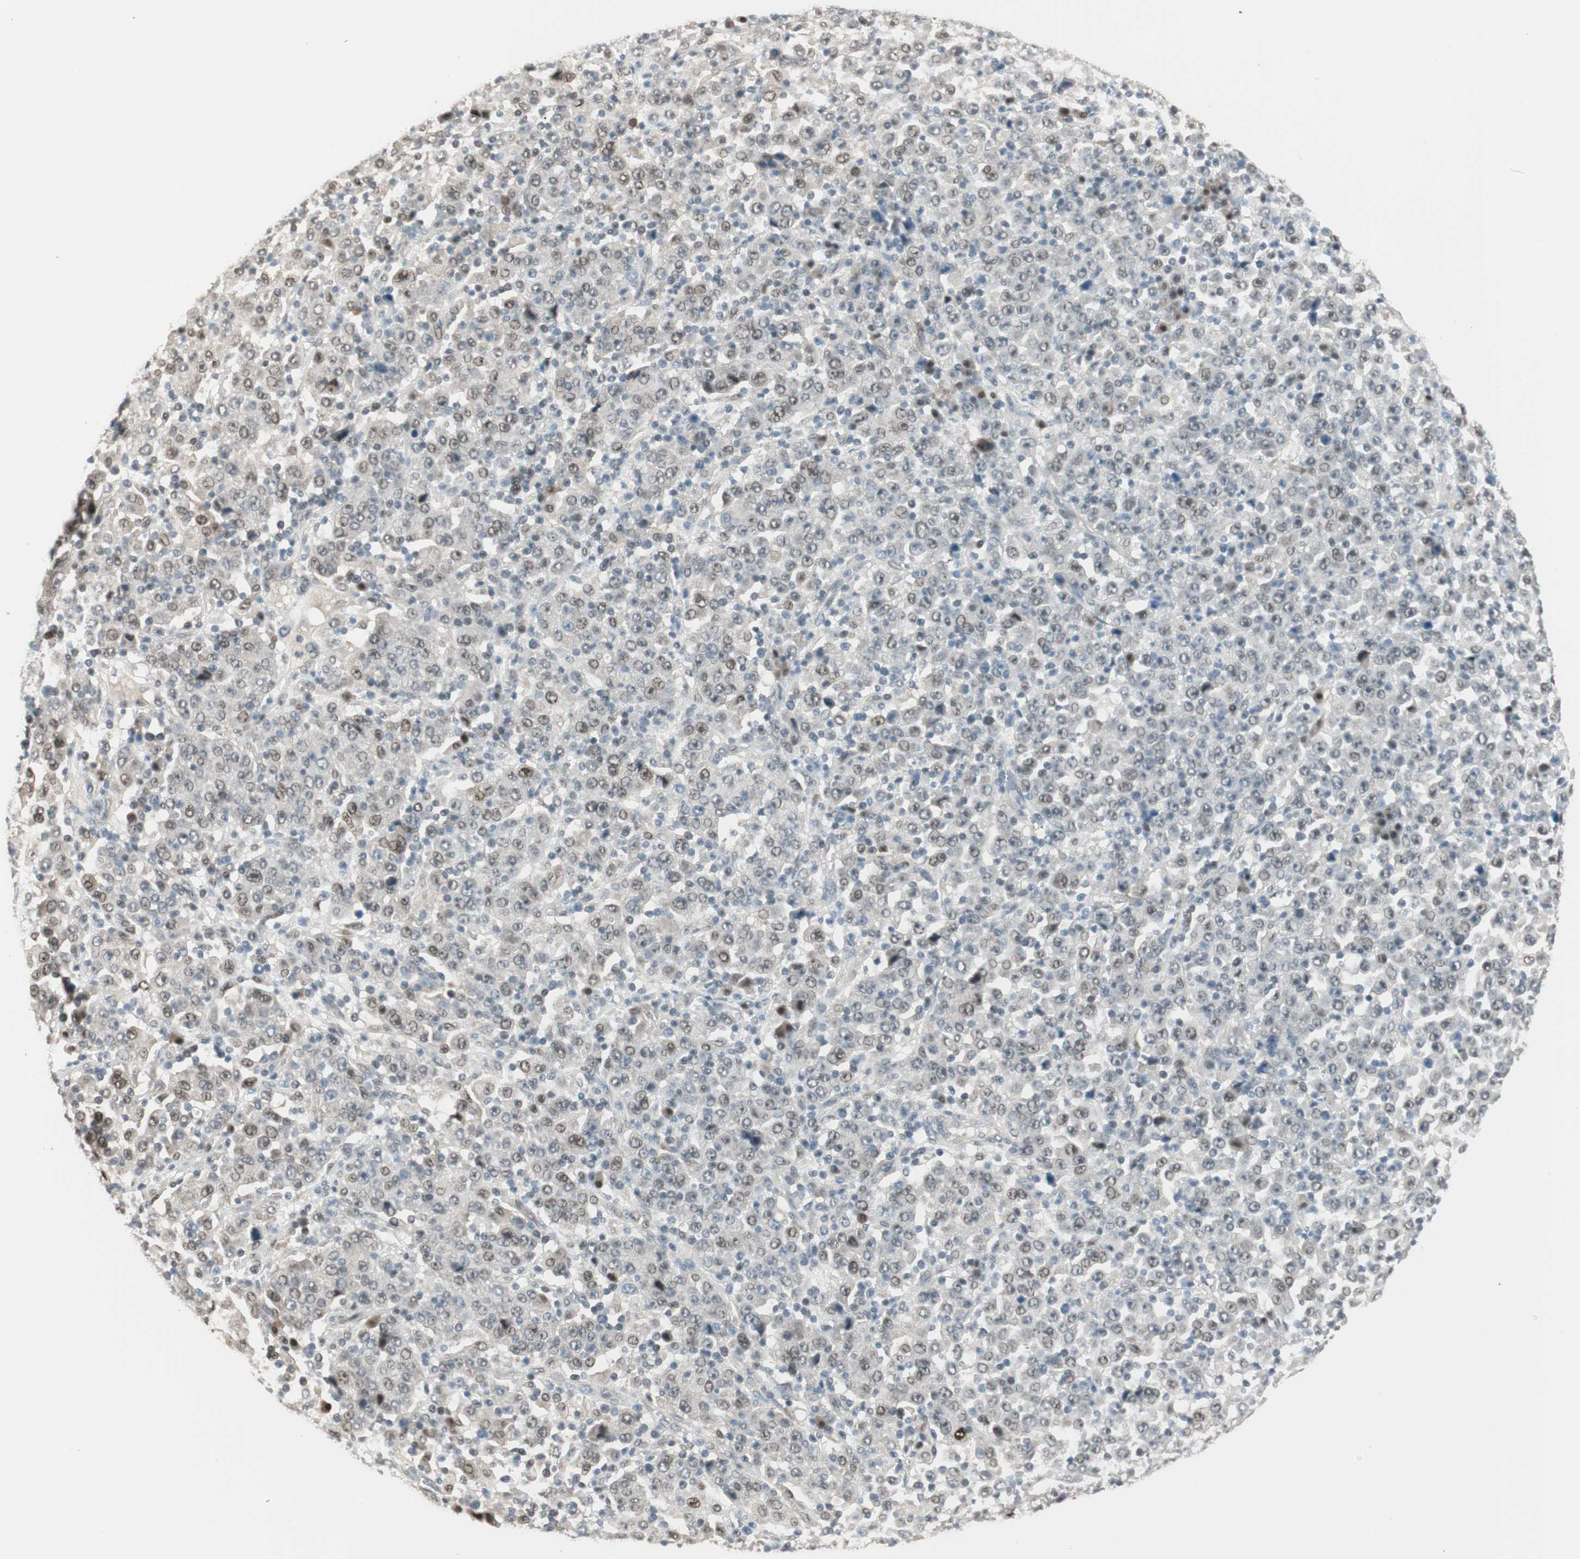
{"staining": {"intensity": "moderate", "quantity": "25%-75%", "location": "nuclear"}, "tissue": "stomach cancer", "cell_type": "Tumor cells", "image_type": "cancer", "snomed": [{"axis": "morphology", "description": "Normal tissue, NOS"}, {"axis": "morphology", "description": "Adenocarcinoma, NOS"}, {"axis": "topography", "description": "Stomach, upper"}, {"axis": "topography", "description": "Stomach"}], "caption": "Immunohistochemical staining of human adenocarcinoma (stomach) displays moderate nuclear protein staining in approximately 25%-75% of tumor cells.", "gene": "LONP2", "patient": {"sex": "male", "age": 59}}